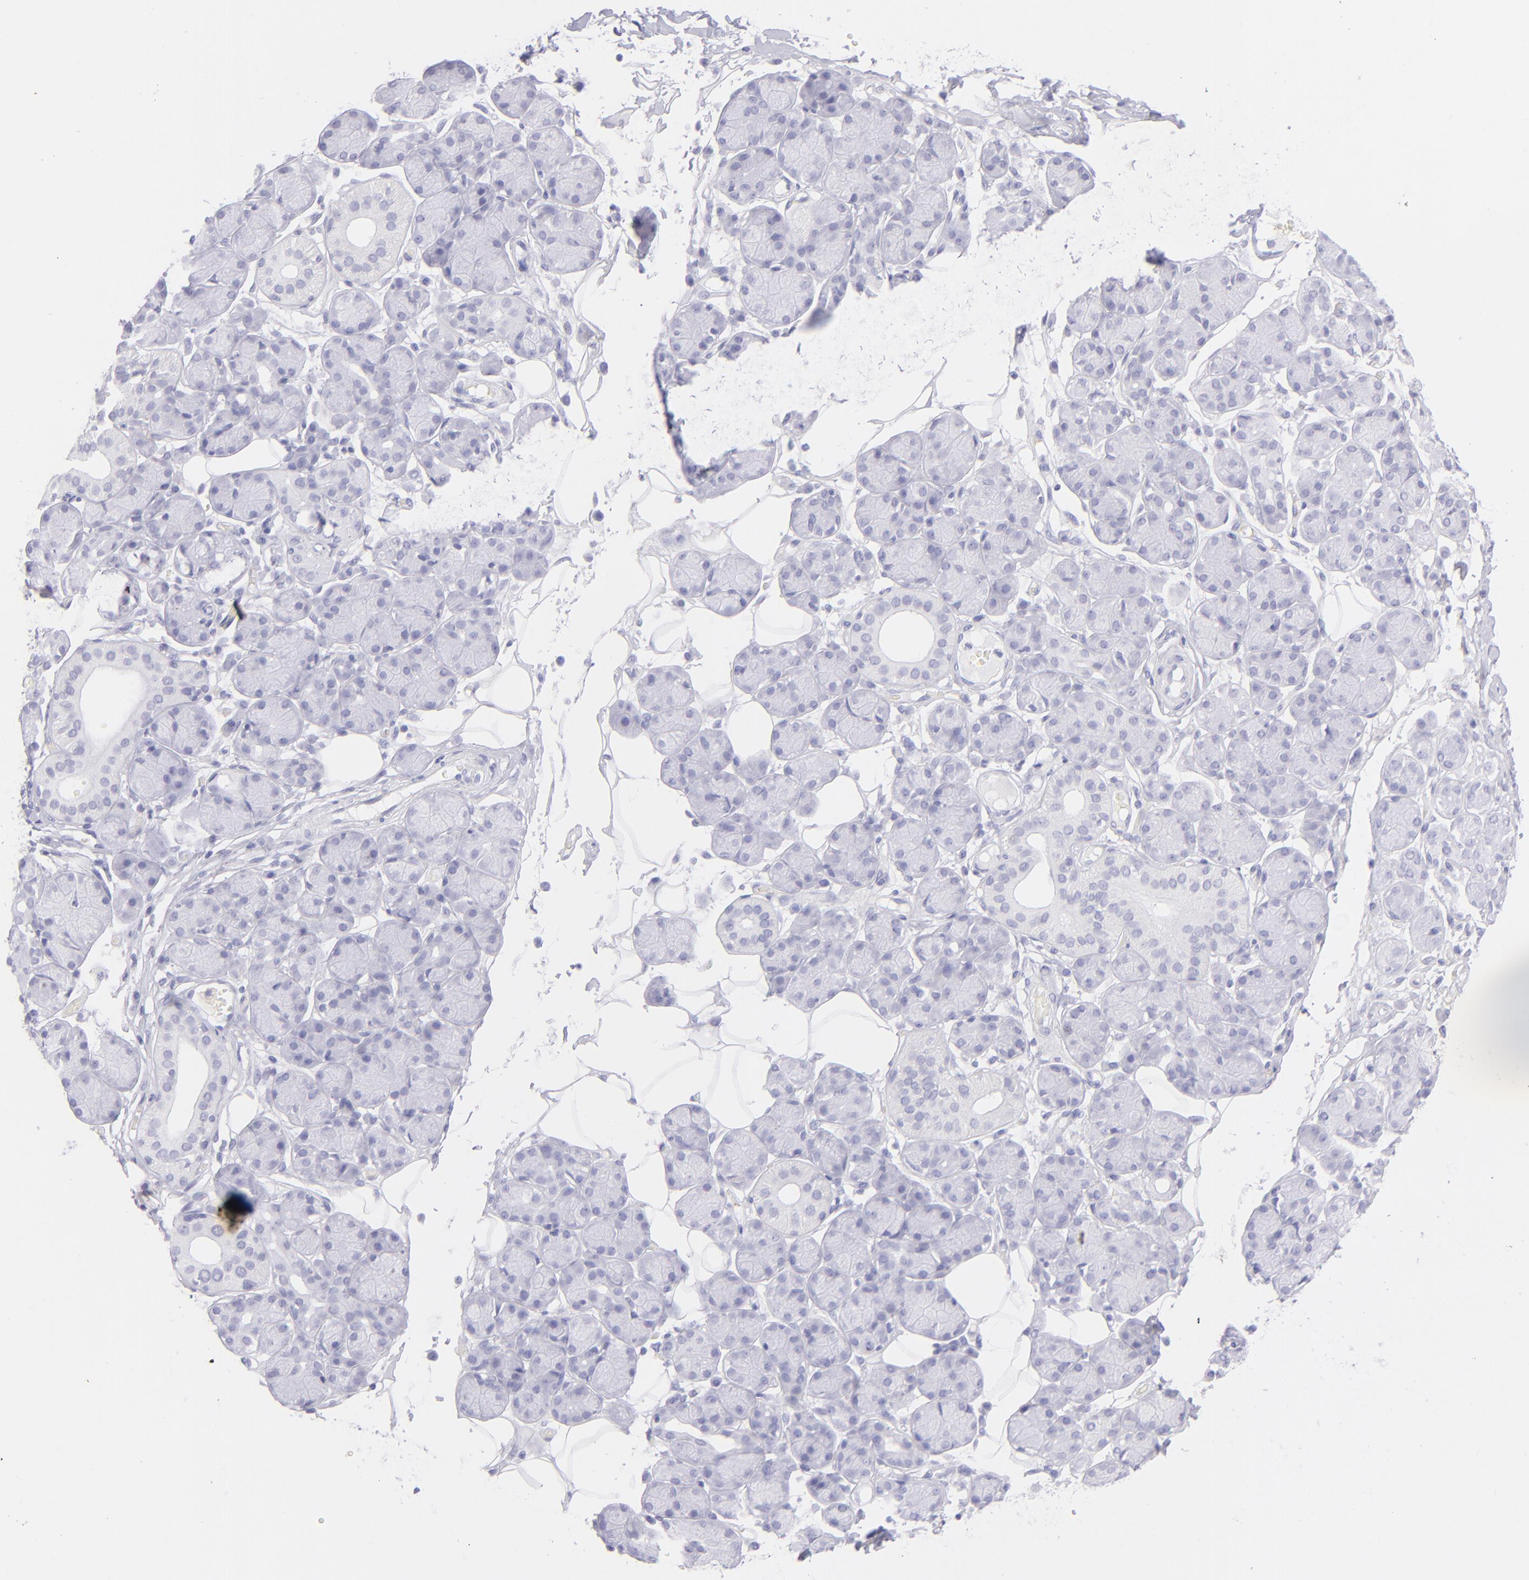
{"staining": {"intensity": "negative", "quantity": "none", "location": "none"}, "tissue": "salivary gland", "cell_type": "Glandular cells", "image_type": "normal", "snomed": [{"axis": "morphology", "description": "Normal tissue, NOS"}, {"axis": "topography", "description": "Salivary gland"}], "caption": "DAB (3,3'-diaminobenzidine) immunohistochemical staining of unremarkable salivary gland exhibits no significant expression in glandular cells.", "gene": "CD72", "patient": {"sex": "male", "age": 54}}